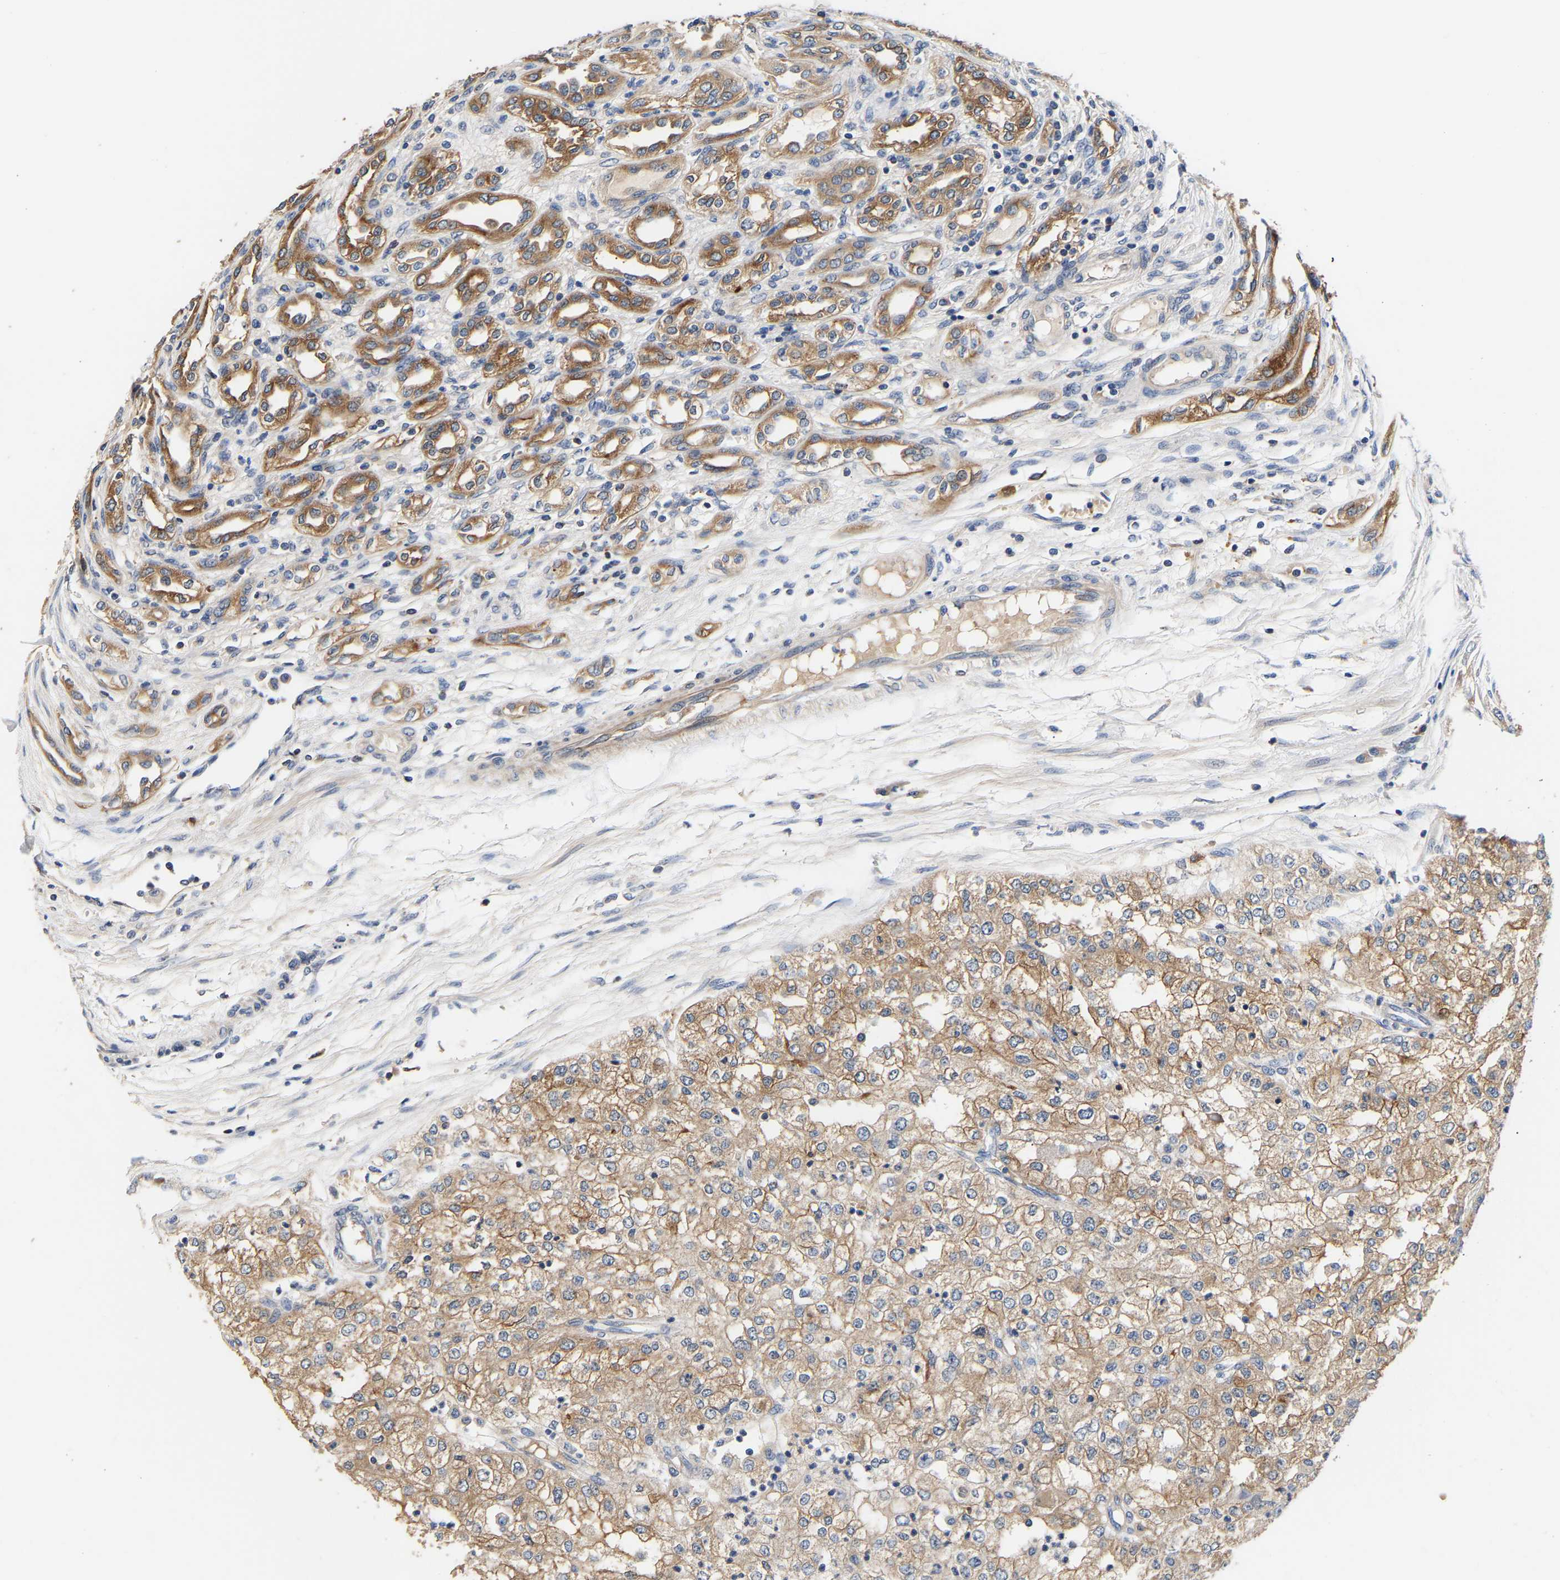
{"staining": {"intensity": "moderate", "quantity": "25%-75%", "location": "cytoplasmic/membranous"}, "tissue": "renal cancer", "cell_type": "Tumor cells", "image_type": "cancer", "snomed": [{"axis": "morphology", "description": "Adenocarcinoma, NOS"}, {"axis": "topography", "description": "Kidney"}], "caption": "Tumor cells exhibit moderate cytoplasmic/membranous expression in about 25%-75% of cells in adenocarcinoma (renal).", "gene": "LRBA", "patient": {"sex": "female", "age": 54}}